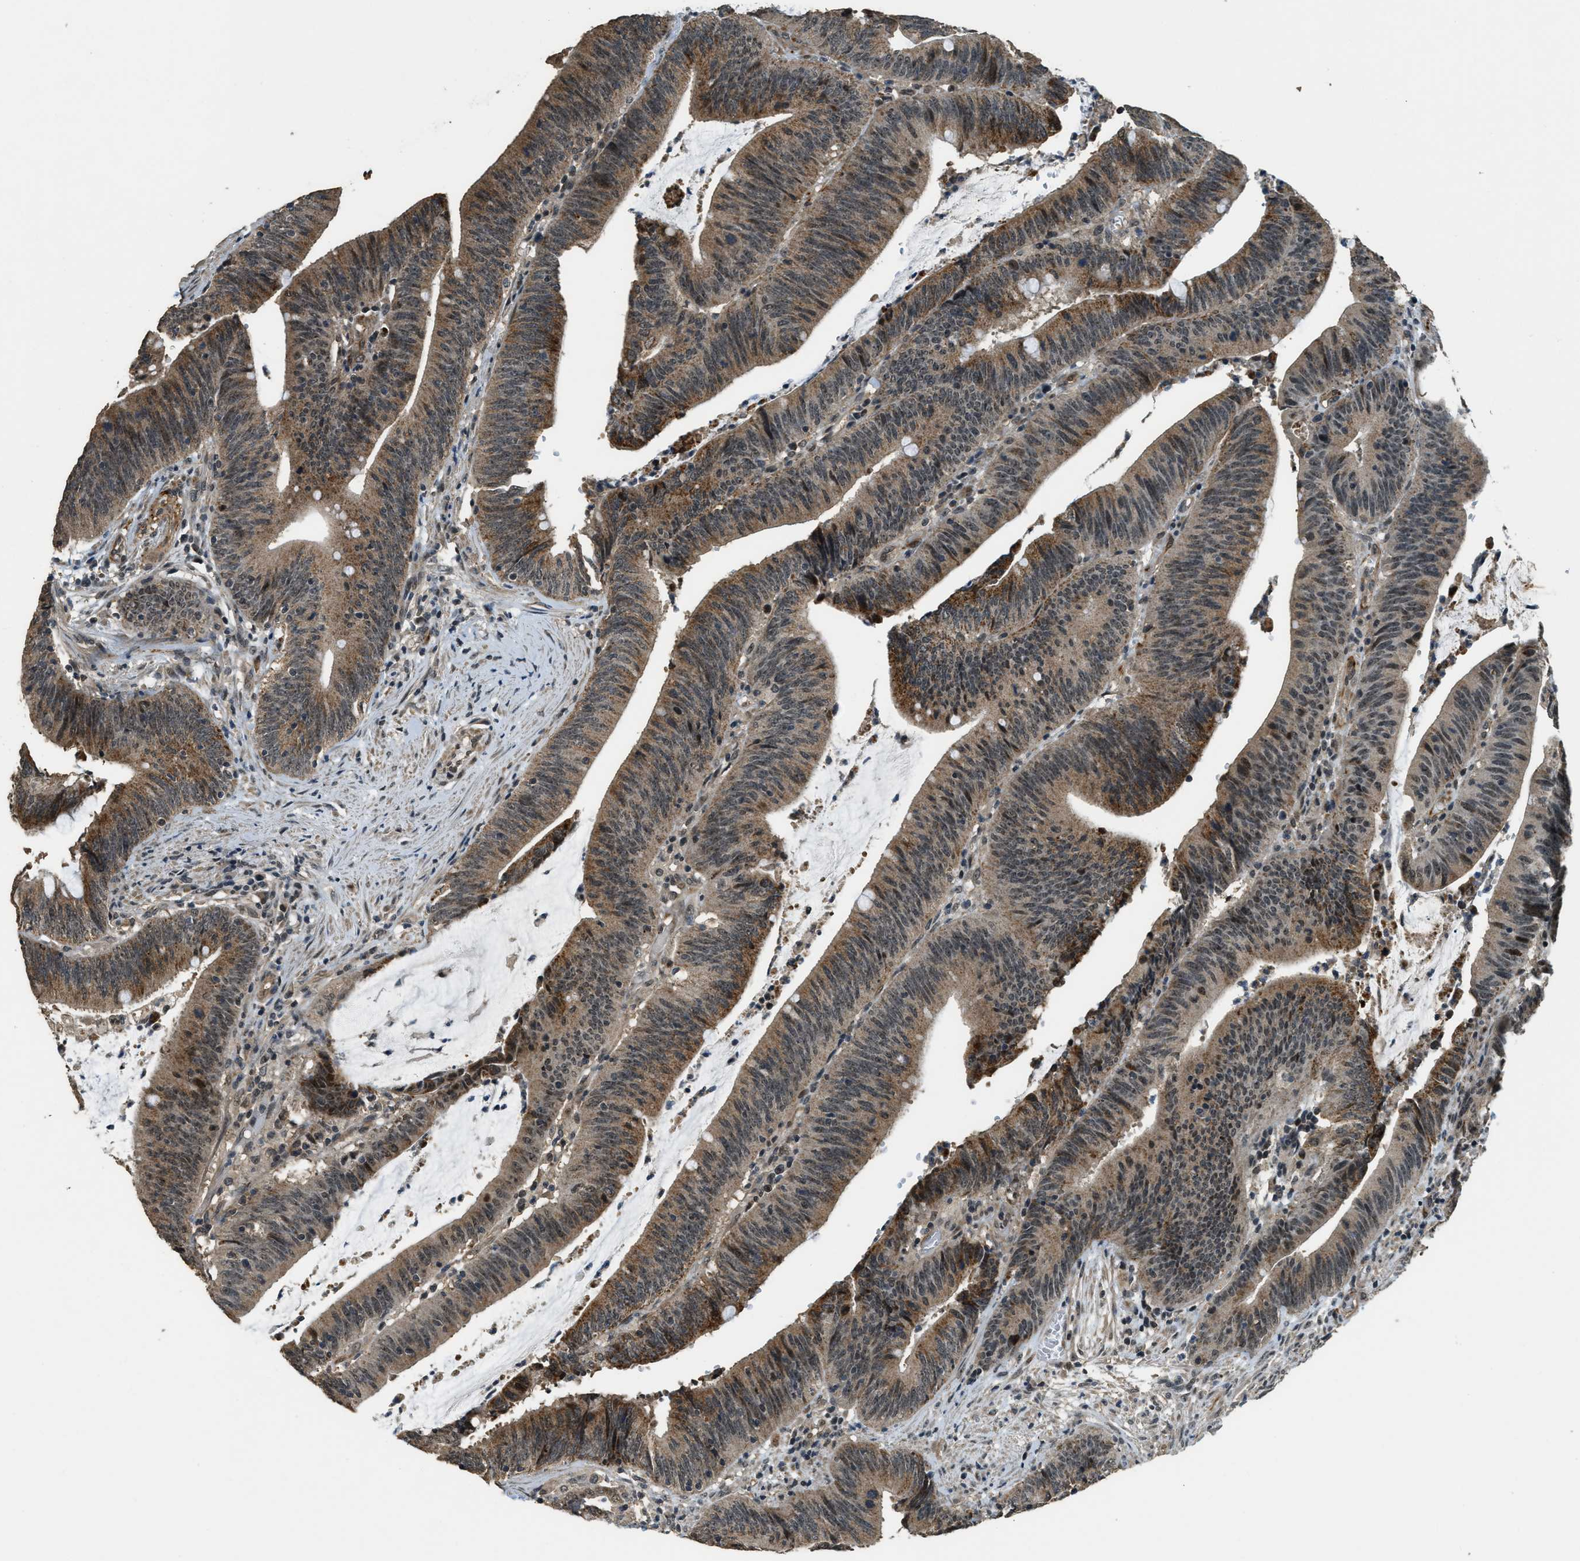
{"staining": {"intensity": "moderate", "quantity": ">75%", "location": "cytoplasmic/membranous,nuclear"}, "tissue": "colorectal cancer", "cell_type": "Tumor cells", "image_type": "cancer", "snomed": [{"axis": "morphology", "description": "Normal tissue, NOS"}, {"axis": "morphology", "description": "Adenocarcinoma, NOS"}, {"axis": "topography", "description": "Rectum"}], "caption": "Immunohistochemistry (DAB) staining of colorectal cancer exhibits moderate cytoplasmic/membranous and nuclear protein expression in approximately >75% of tumor cells.", "gene": "MED21", "patient": {"sex": "female", "age": 66}}